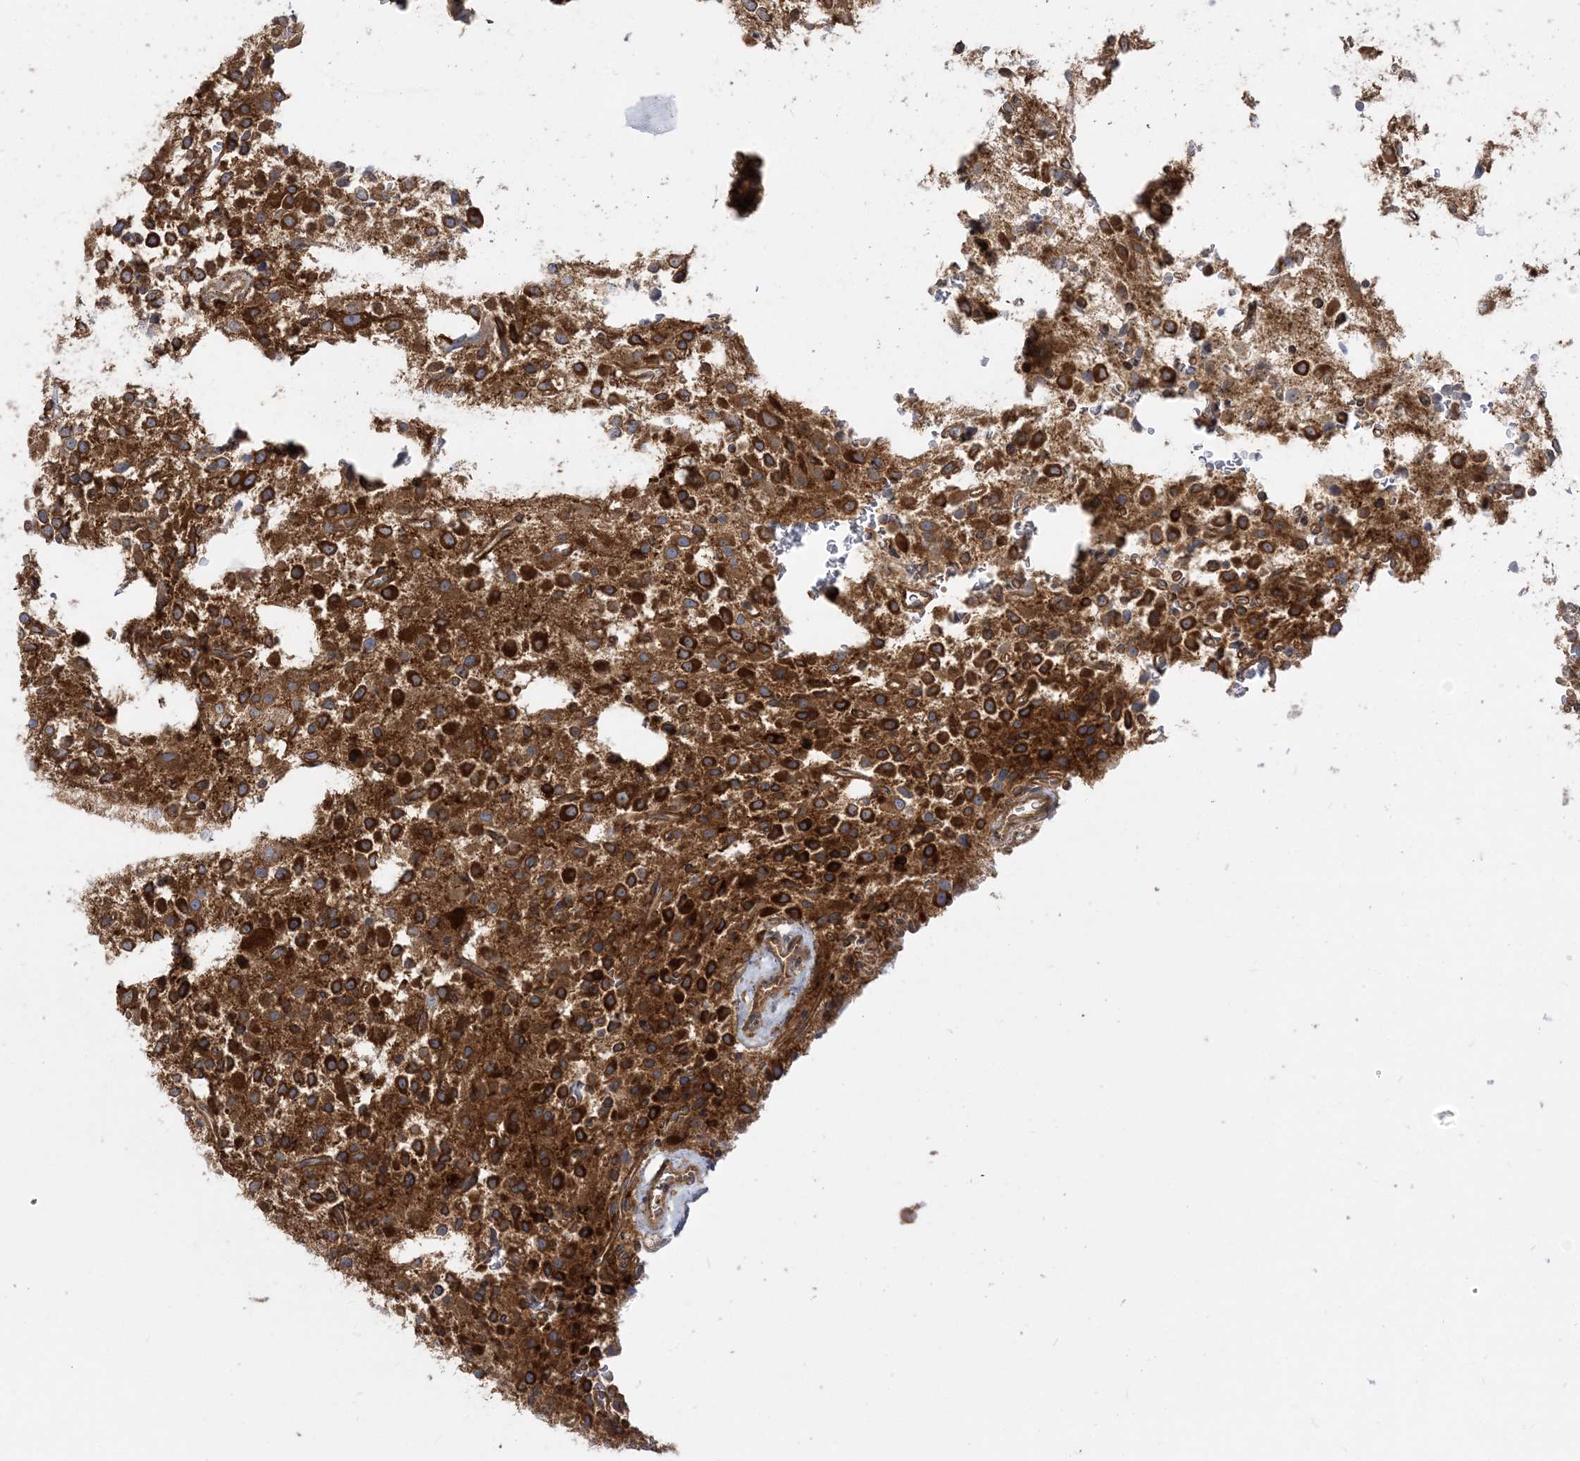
{"staining": {"intensity": "strong", "quantity": ">75%", "location": "cytoplasmic/membranous"}, "tissue": "glioma", "cell_type": "Tumor cells", "image_type": "cancer", "snomed": [{"axis": "morphology", "description": "Glioma, malignant, High grade"}, {"axis": "topography", "description": "Brain"}], "caption": "Immunohistochemical staining of human malignant high-grade glioma reveals high levels of strong cytoplasmic/membranous protein expression in approximately >75% of tumor cells.", "gene": "STAM", "patient": {"sex": "female", "age": 62}}